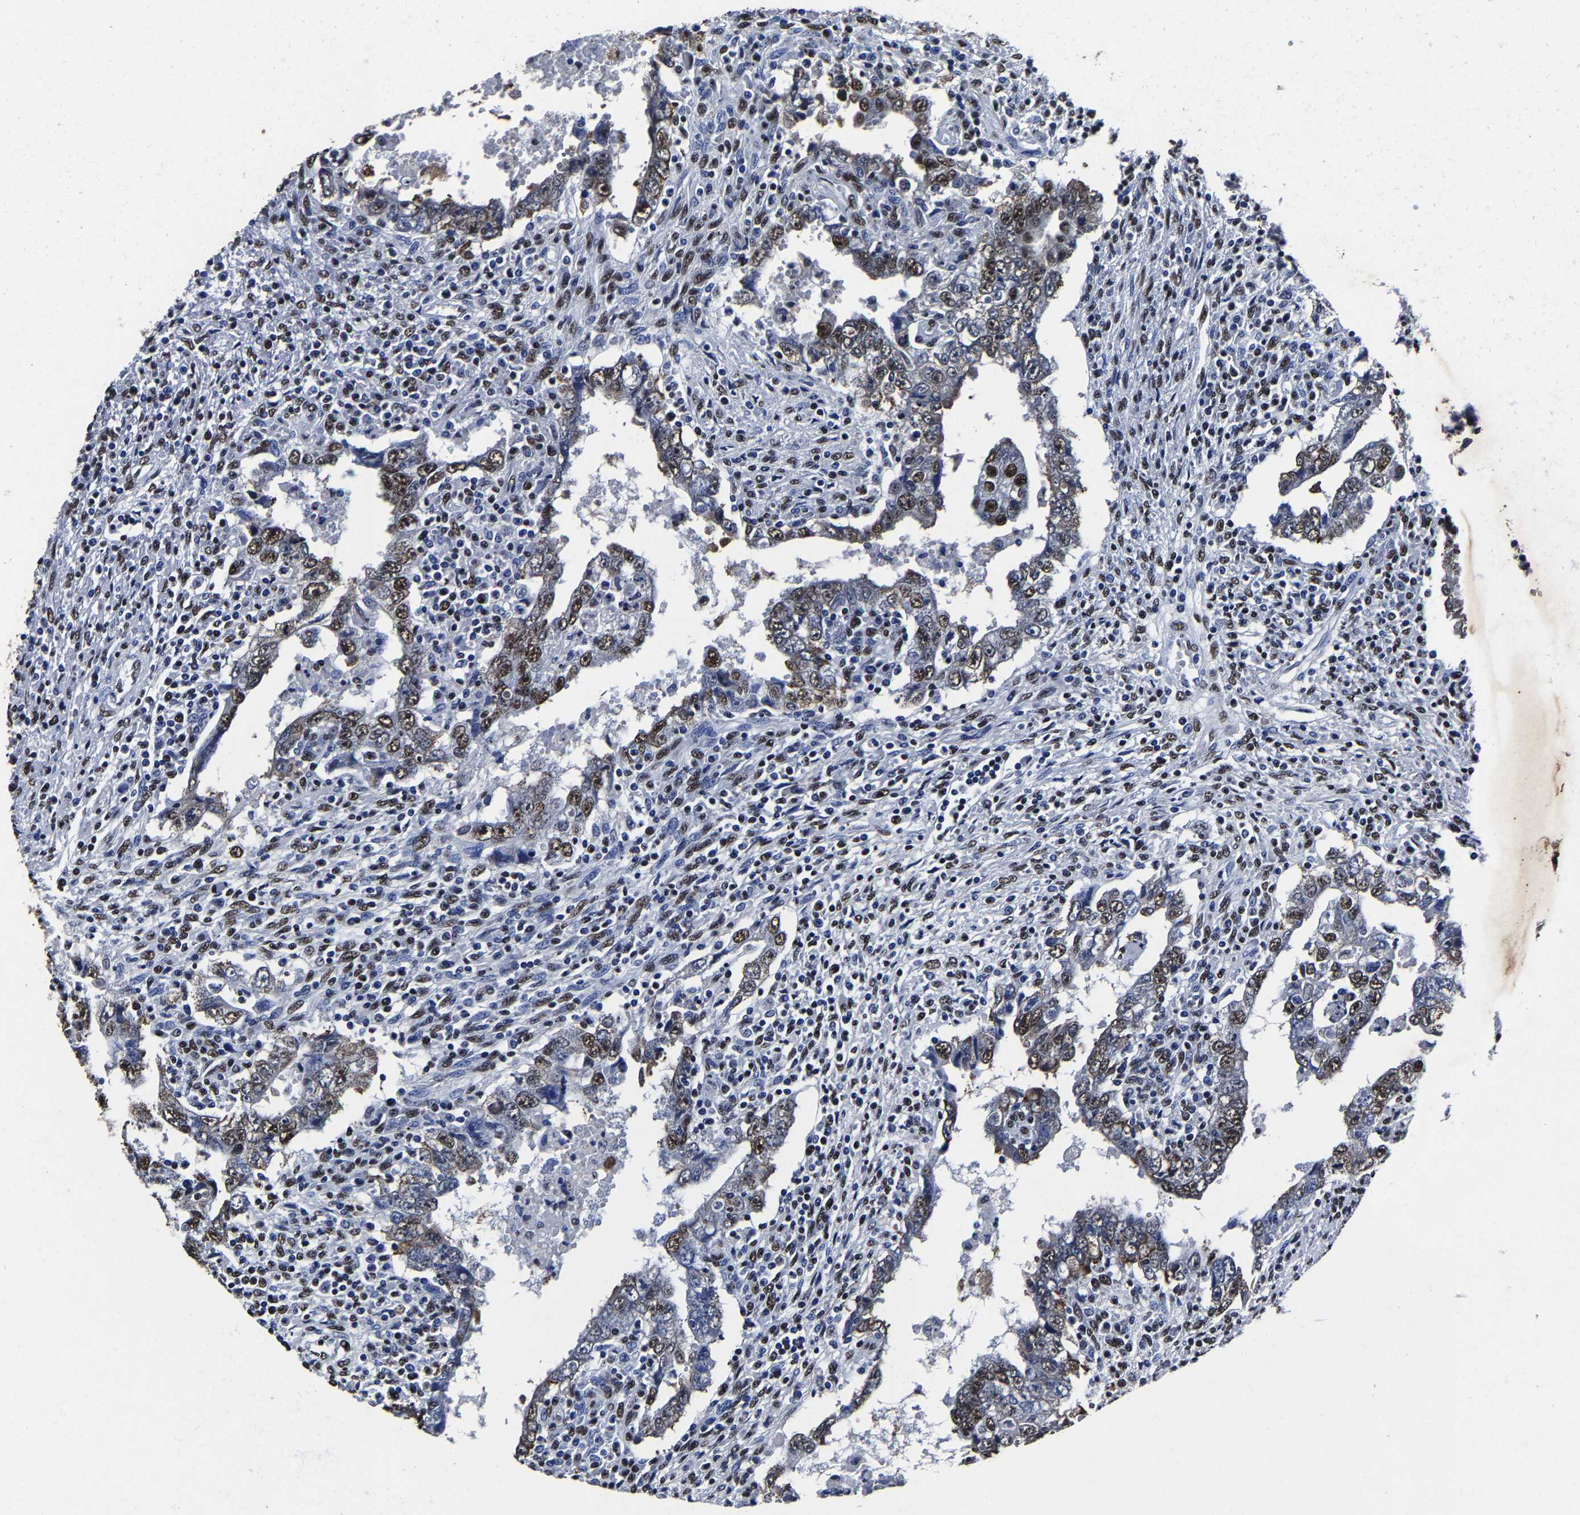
{"staining": {"intensity": "moderate", "quantity": ">75%", "location": "nuclear"}, "tissue": "testis cancer", "cell_type": "Tumor cells", "image_type": "cancer", "snomed": [{"axis": "morphology", "description": "Carcinoma, Embryonal, NOS"}, {"axis": "topography", "description": "Testis"}], "caption": "A brown stain shows moderate nuclear staining of a protein in testis embryonal carcinoma tumor cells.", "gene": "RBM45", "patient": {"sex": "male", "age": 26}}